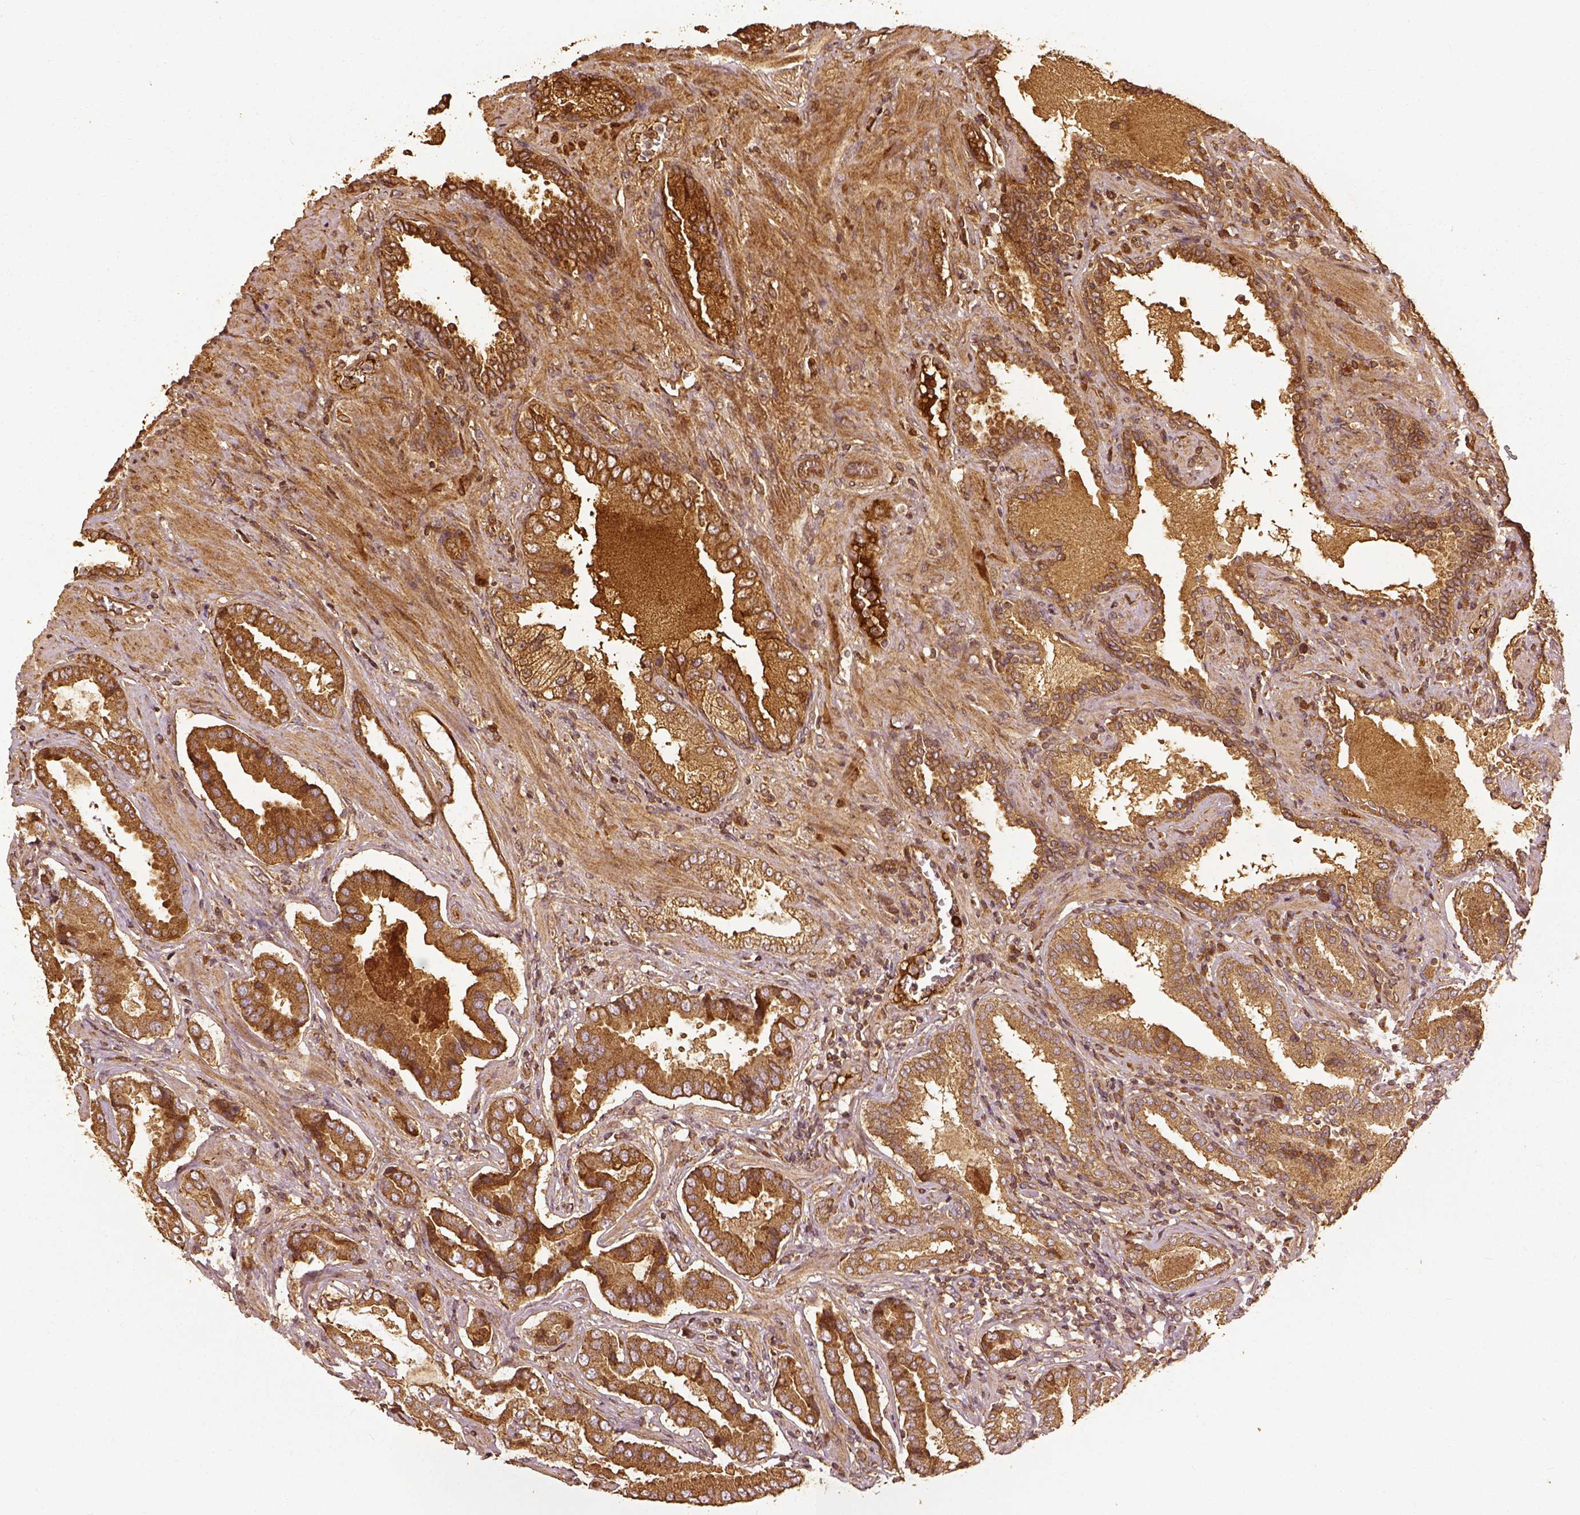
{"staining": {"intensity": "moderate", "quantity": ">75%", "location": "cytoplasmic/membranous"}, "tissue": "prostate cancer", "cell_type": "Tumor cells", "image_type": "cancer", "snomed": [{"axis": "morphology", "description": "Adenocarcinoma, NOS"}, {"axis": "topography", "description": "Prostate"}], "caption": "A brown stain labels moderate cytoplasmic/membranous positivity of a protein in human prostate adenocarcinoma tumor cells.", "gene": "VEGFA", "patient": {"sex": "male", "age": 64}}